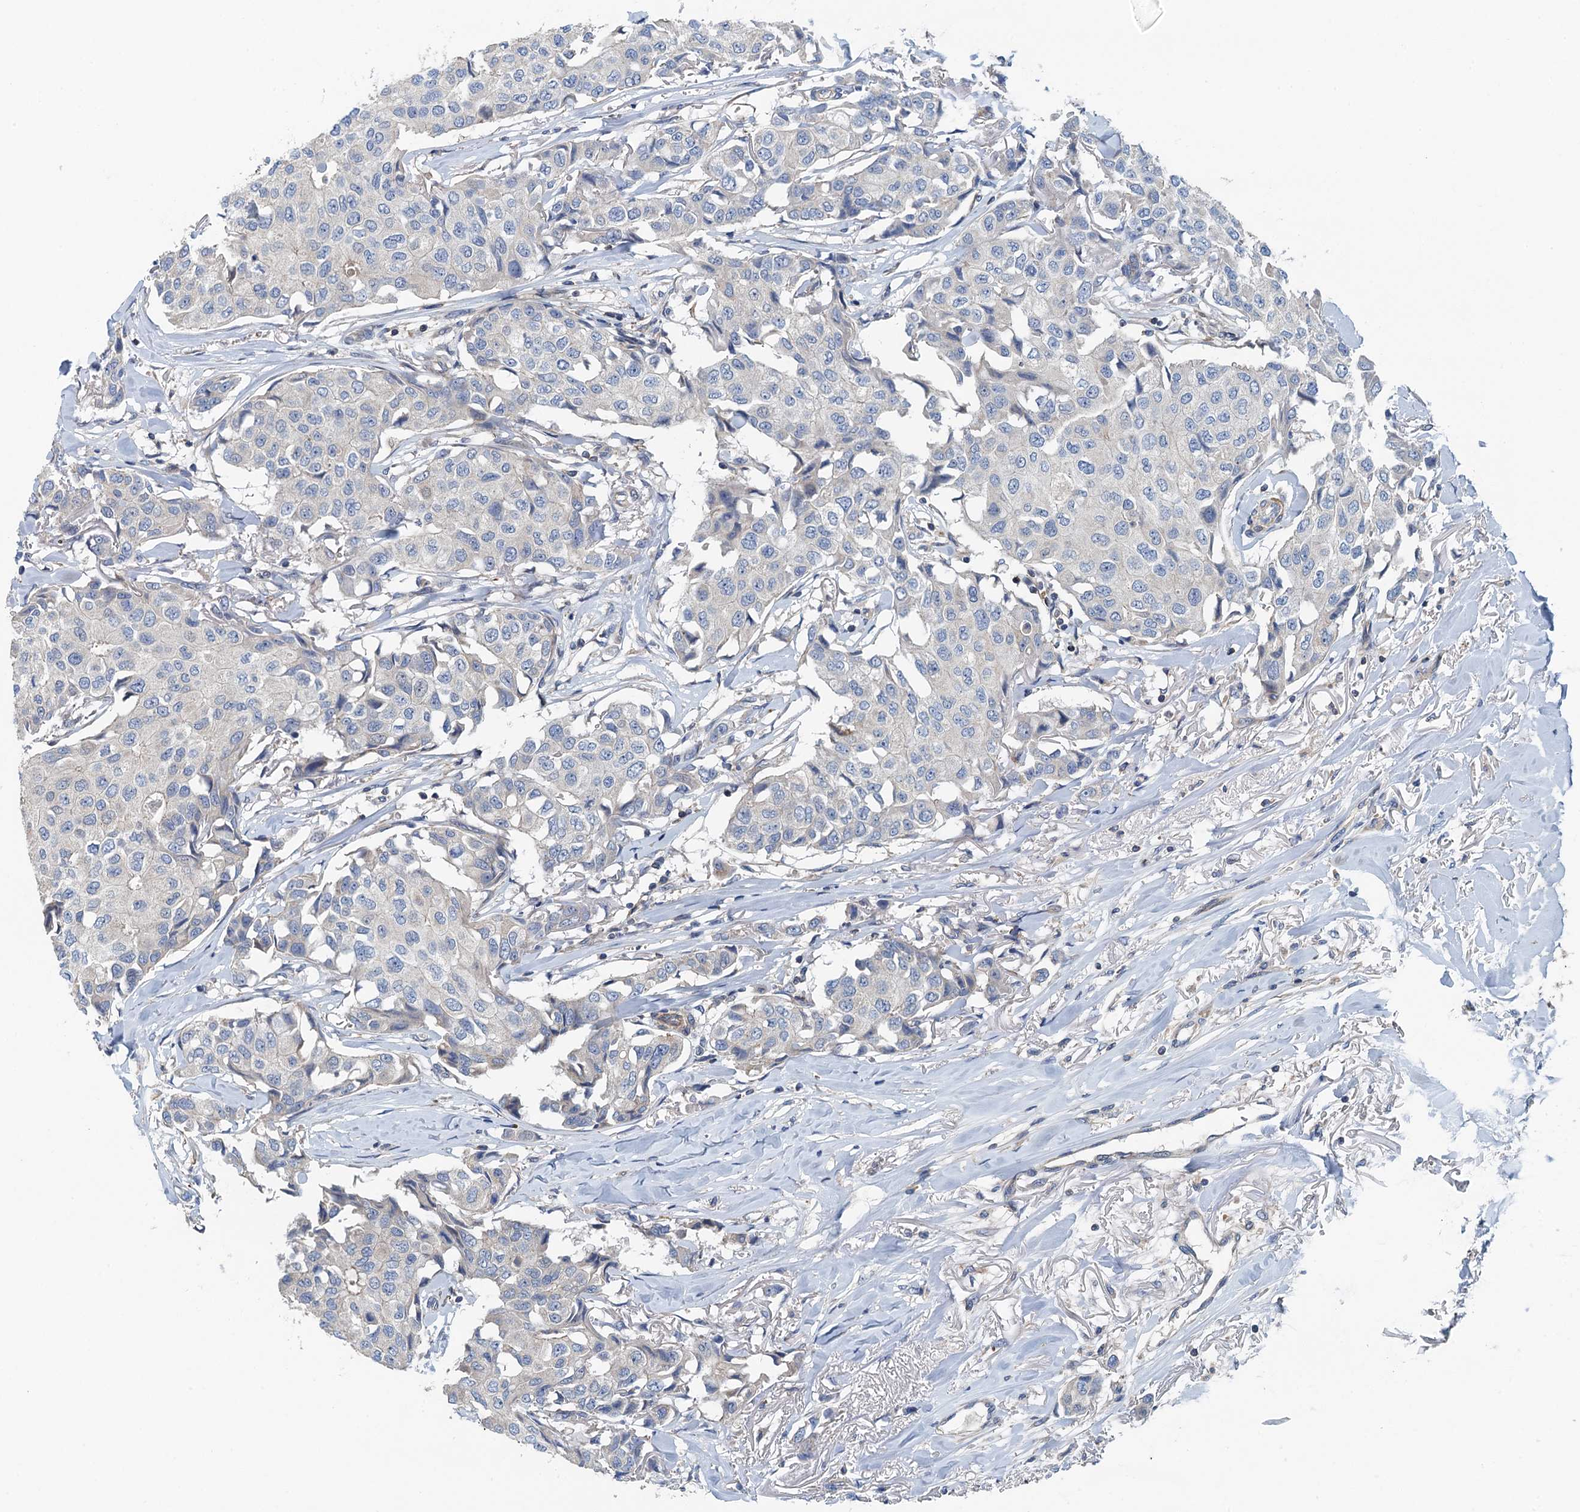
{"staining": {"intensity": "negative", "quantity": "none", "location": "none"}, "tissue": "breast cancer", "cell_type": "Tumor cells", "image_type": "cancer", "snomed": [{"axis": "morphology", "description": "Duct carcinoma"}, {"axis": "topography", "description": "Breast"}], "caption": "This is an immunohistochemistry (IHC) micrograph of human breast cancer. There is no staining in tumor cells.", "gene": "PPP1R14D", "patient": {"sex": "female", "age": 80}}